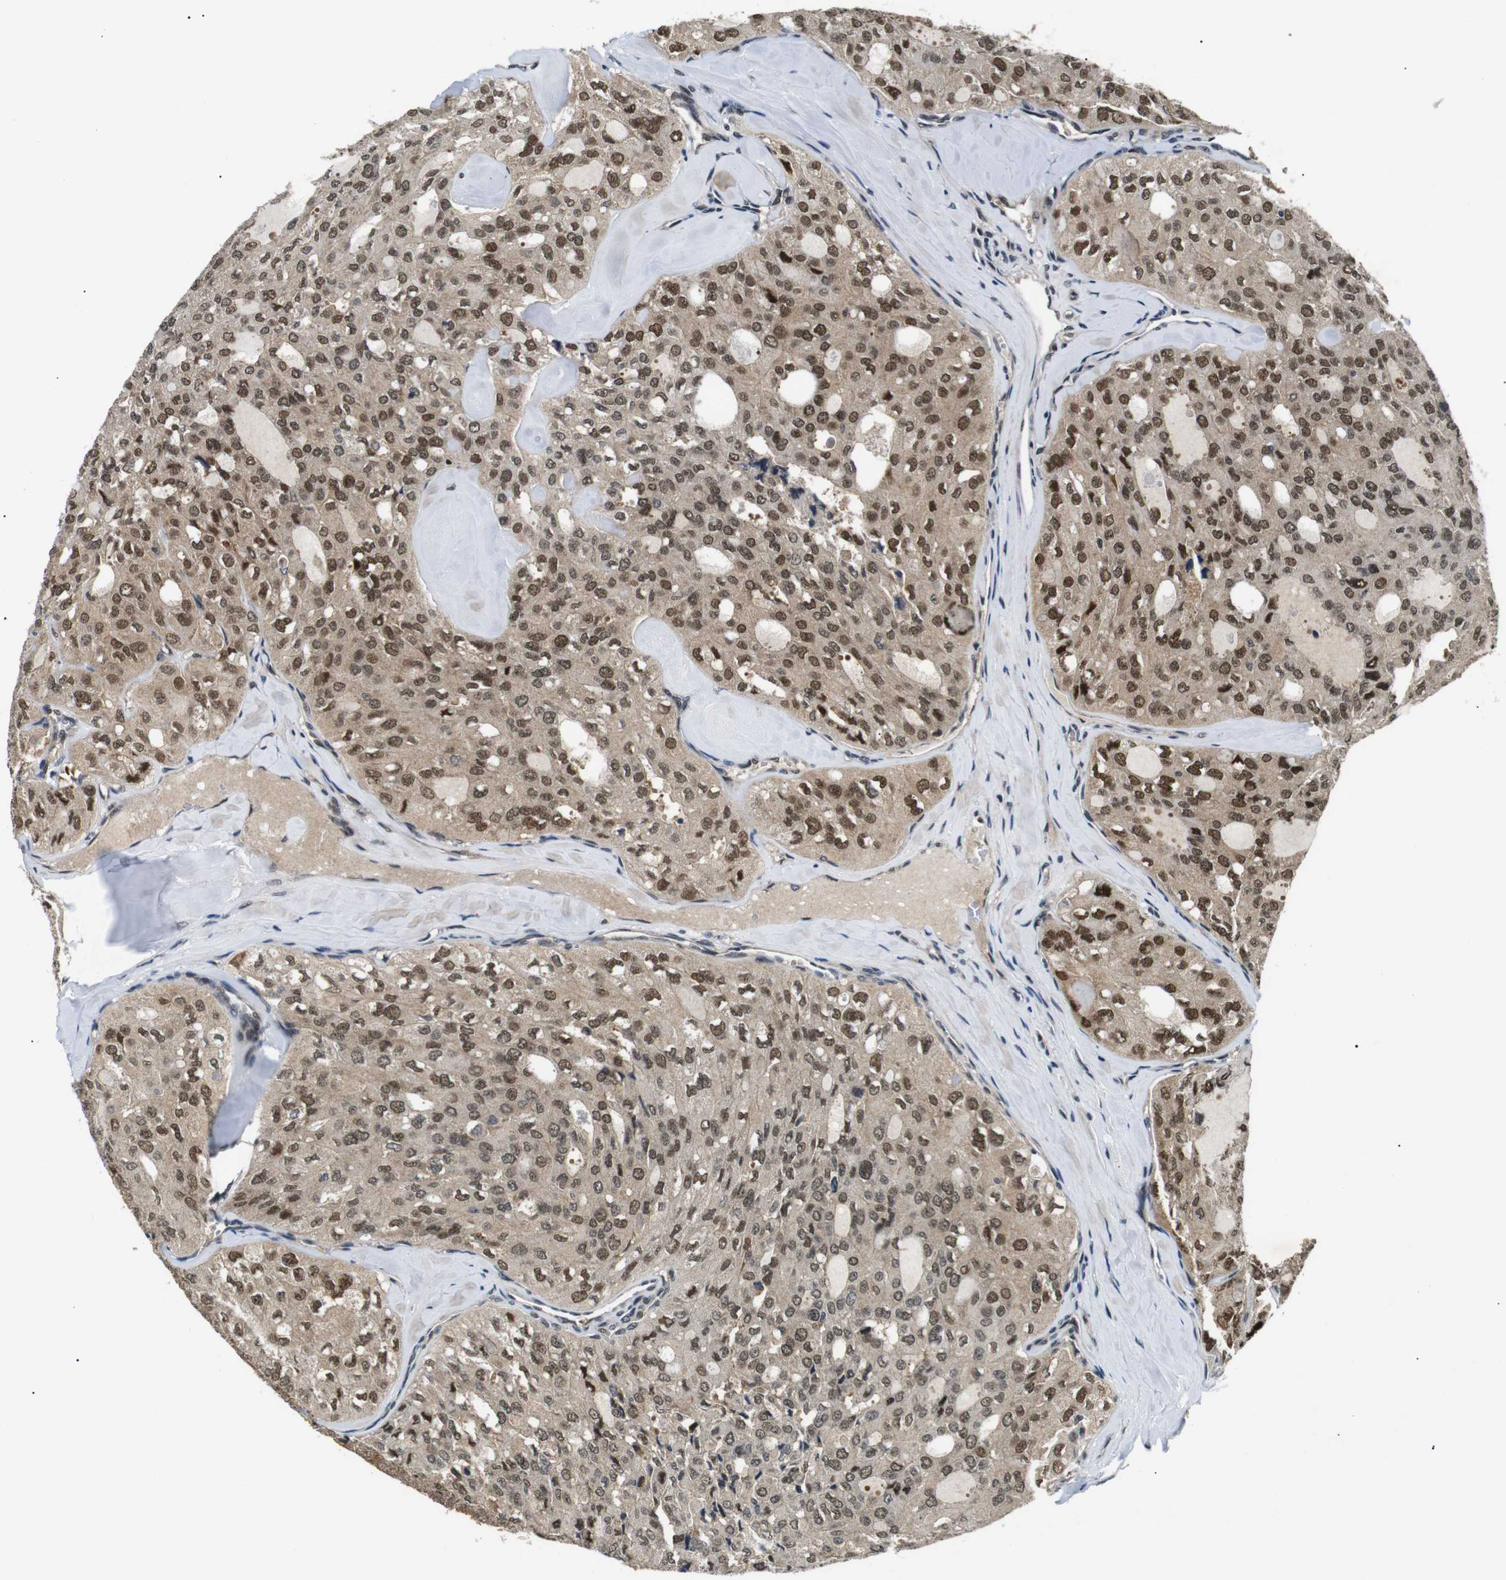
{"staining": {"intensity": "moderate", "quantity": ">75%", "location": "cytoplasmic/membranous,nuclear"}, "tissue": "thyroid cancer", "cell_type": "Tumor cells", "image_type": "cancer", "snomed": [{"axis": "morphology", "description": "Follicular adenoma carcinoma, NOS"}, {"axis": "topography", "description": "Thyroid gland"}], "caption": "Protein expression analysis of thyroid cancer shows moderate cytoplasmic/membranous and nuclear expression in approximately >75% of tumor cells.", "gene": "SKP1", "patient": {"sex": "male", "age": 75}}